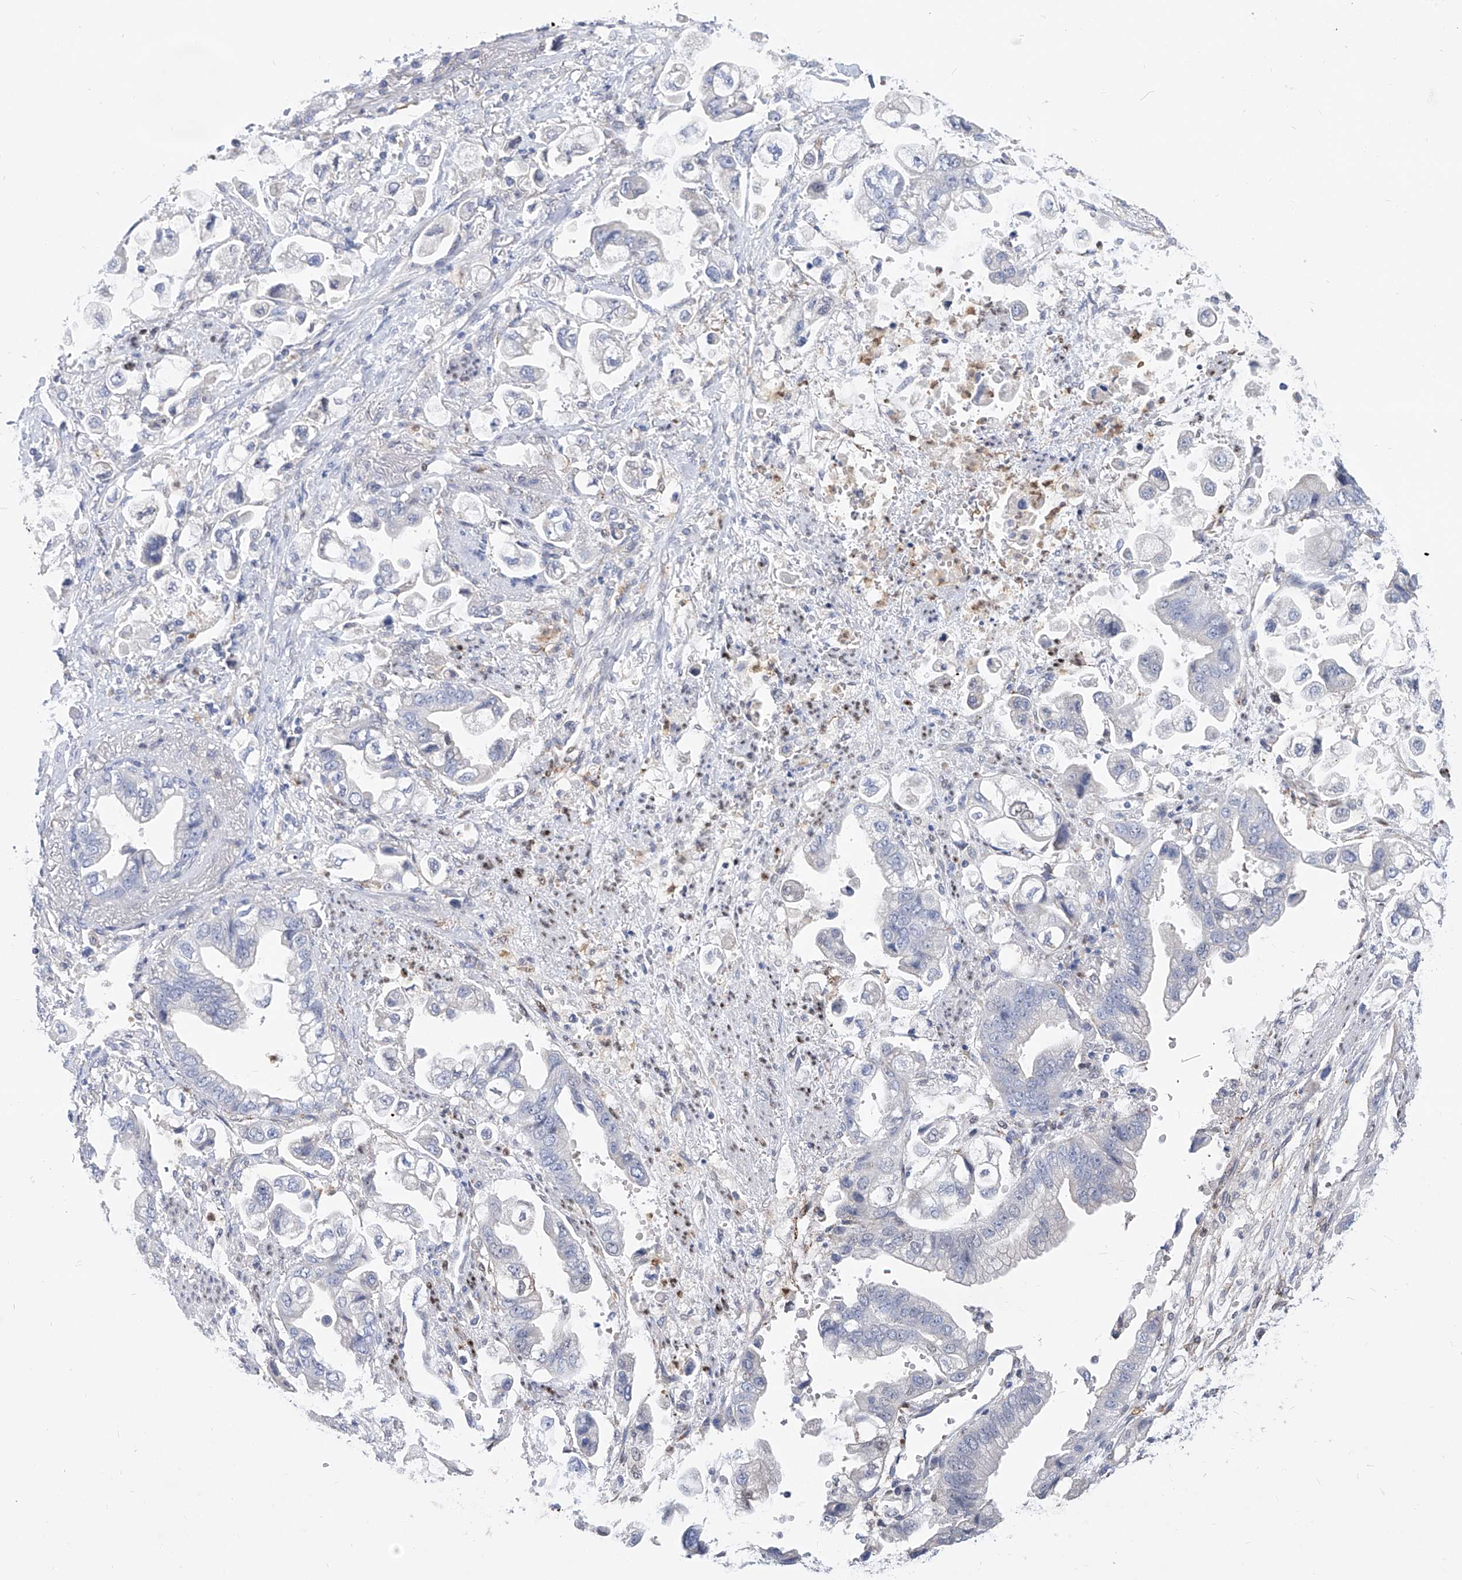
{"staining": {"intensity": "negative", "quantity": "none", "location": "none"}, "tissue": "stomach cancer", "cell_type": "Tumor cells", "image_type": "cancer", "snomed": [{"axis": "morphology", "description": "Adenocarcinoma, NOS"}, {"axis": "topography", "description": "Stomach"}], "caption": "This is an IHC image of adenocarcinoma (stomach). There is no positivity in tumor cells.", "gene": "PHF20", "patient": {"sex": "male", "age": 62}}